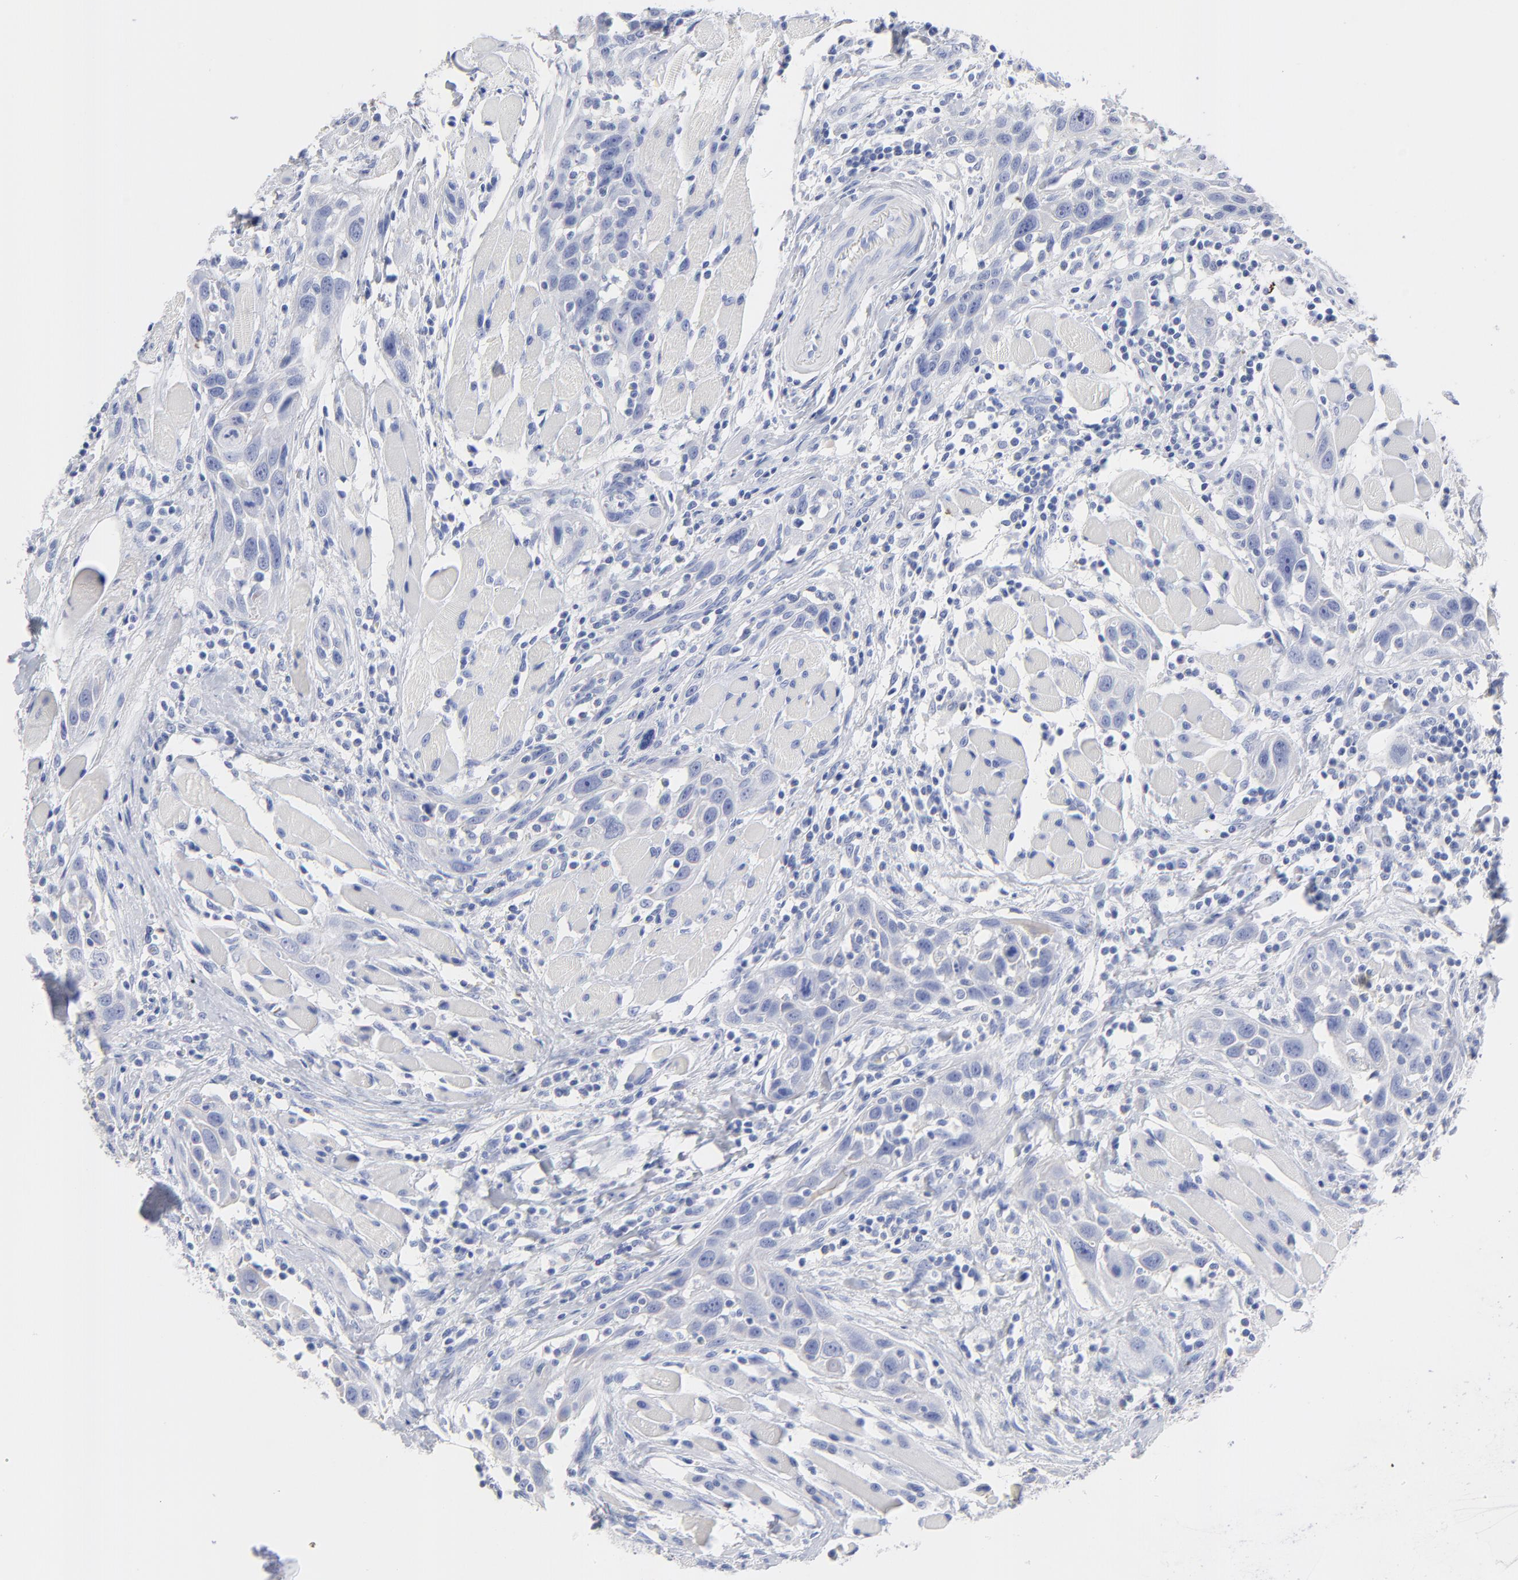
{"staining": {"intensity": "negative", "quantity": "none", "location": "none"}, "tissue": "head and neck cancer", "cell_type": "Tumor cells", "image_type": "cancer", "snomed": [{"axis": "morphology", "description": "Squamous cell carcinoma, NOS"}, {"axis": "topography", "description": "Oral tissue"}, {"axis": "topography", "description": "Head-Neck"}], "caption": "High power microscopy histopathology image of an immunohistochemistry photomicrograph of head and neck squamous cell carcinoma, revealing no significant expression in tumor cells. (Stains: DAB IHC with hematoxylin counter stain, Microscopy: brightfield microscopy at high magnification).", "gene": "ACY1", "patient": {"sex": "female", "age": 50}}